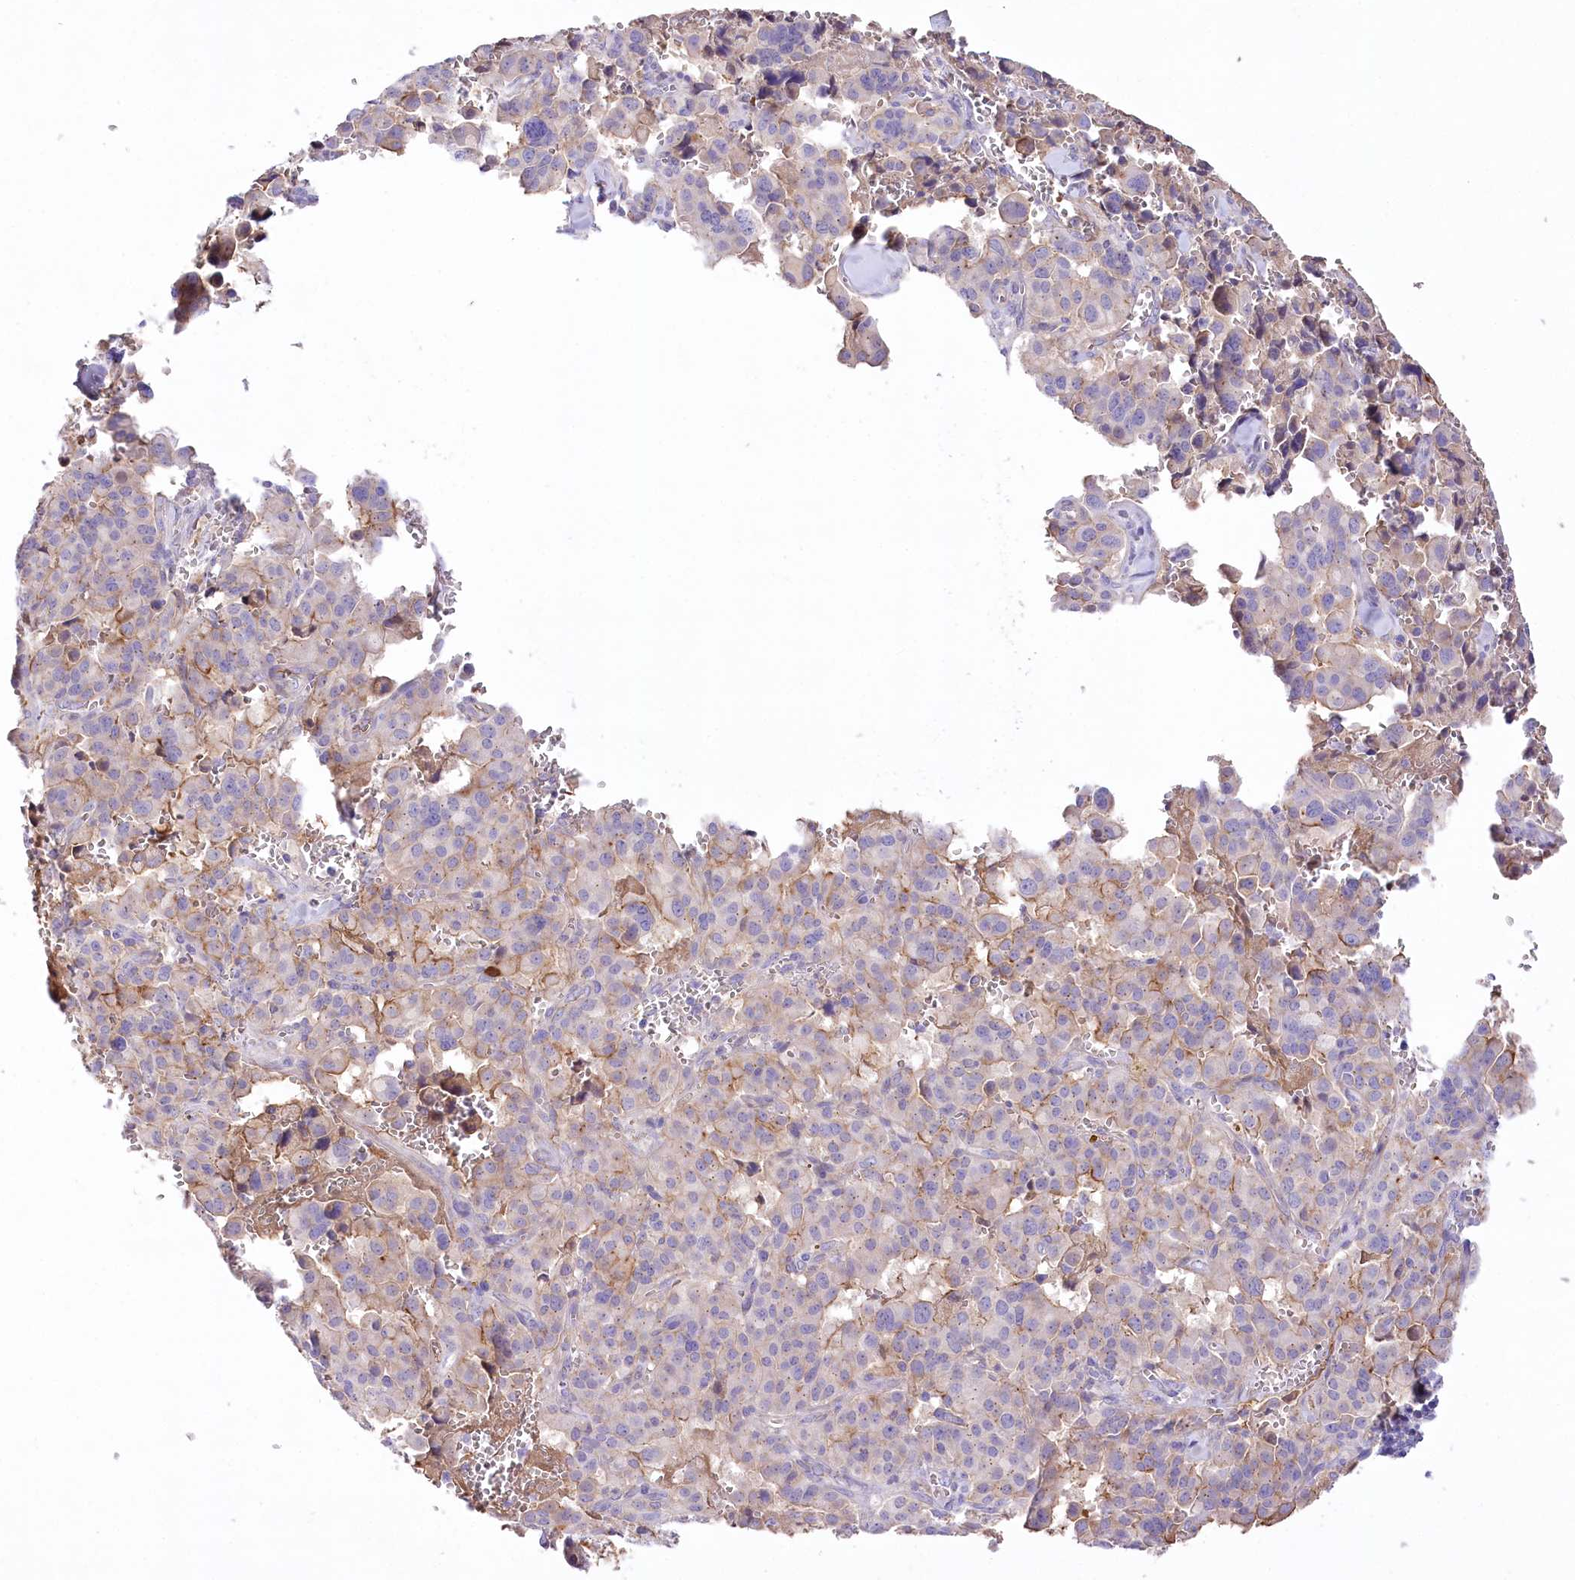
{"staining": {"intensity": "negative", "quantity": "none", "location": "none"}, "tissue": "pancreatic cancer", "cell_type": "Tumor cells", "image_type": "cancer", "snomed": [{"axis": "morphology", "description": "Adenocarcinoma, NOS"}, {"axis": "topography", "description": "Pancreas"}], "caption": "Protein analysis of adenocarcinoma (pancreatic) shows no significant staining in tumor cells.", "gene": "CEP164", "patient": {"sex": "male", "age": 65}}